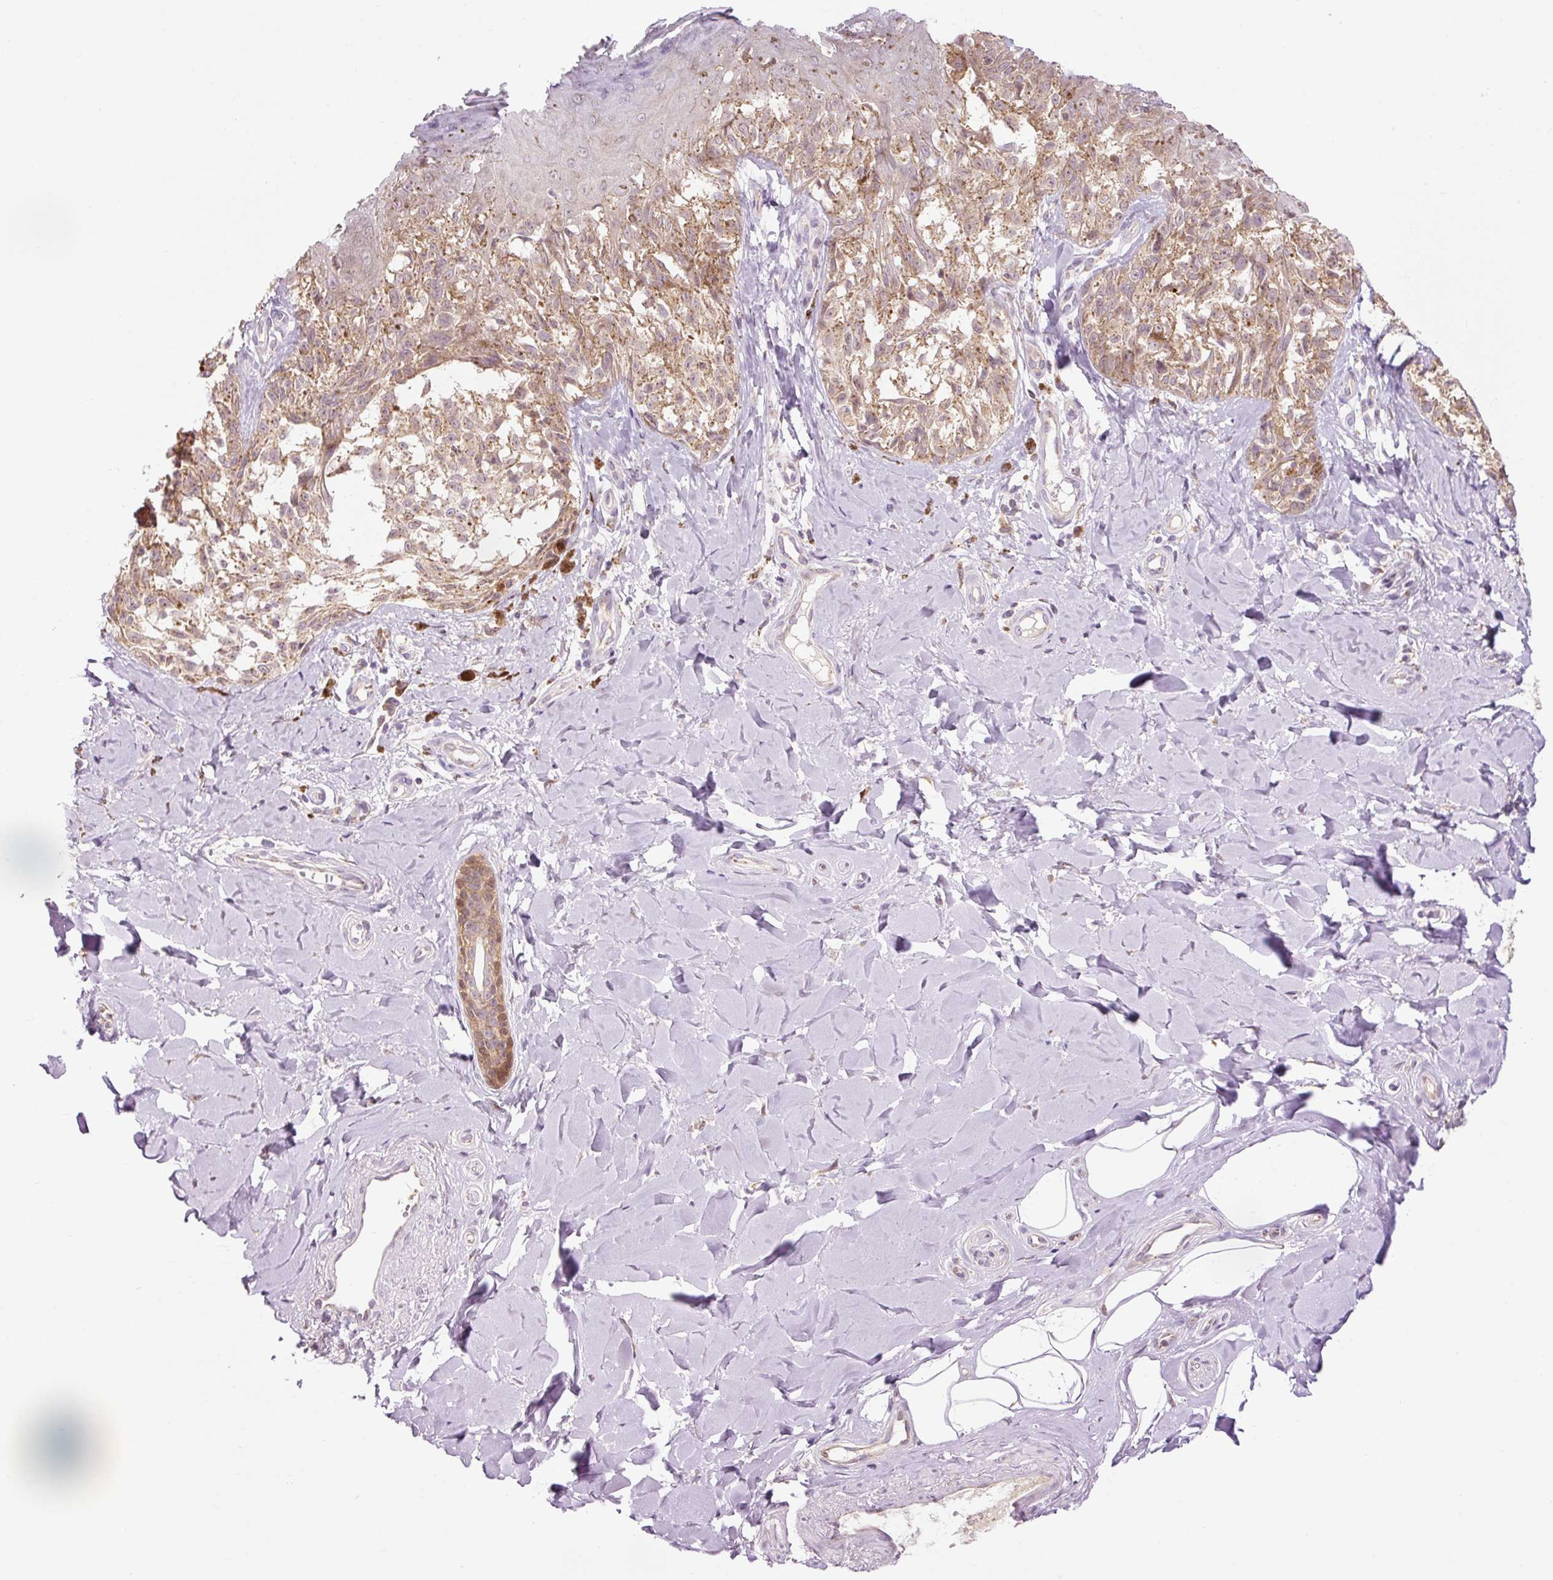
{"staining": {"intensity": "weak", "quantity": ">75%", "location": "cytoplasmic/membranous"}, "tissue": "melanoma", "cell_type": "Tumor cells", "image_type": "cancer", "snomed": [{"axis": "morphology", "description": "Malignant melanoma, NOS"}, {"axis": "topography", "description": "Skin"}], "caption": "Malignant melanoma tissue exhibits weak cytoplasmic/membranous positivity in approximately >75% of tumor cells, visualized by immunohistochemistry.", "gene": "PRDX5", "patient": {"sex": "female", "age": 65}}